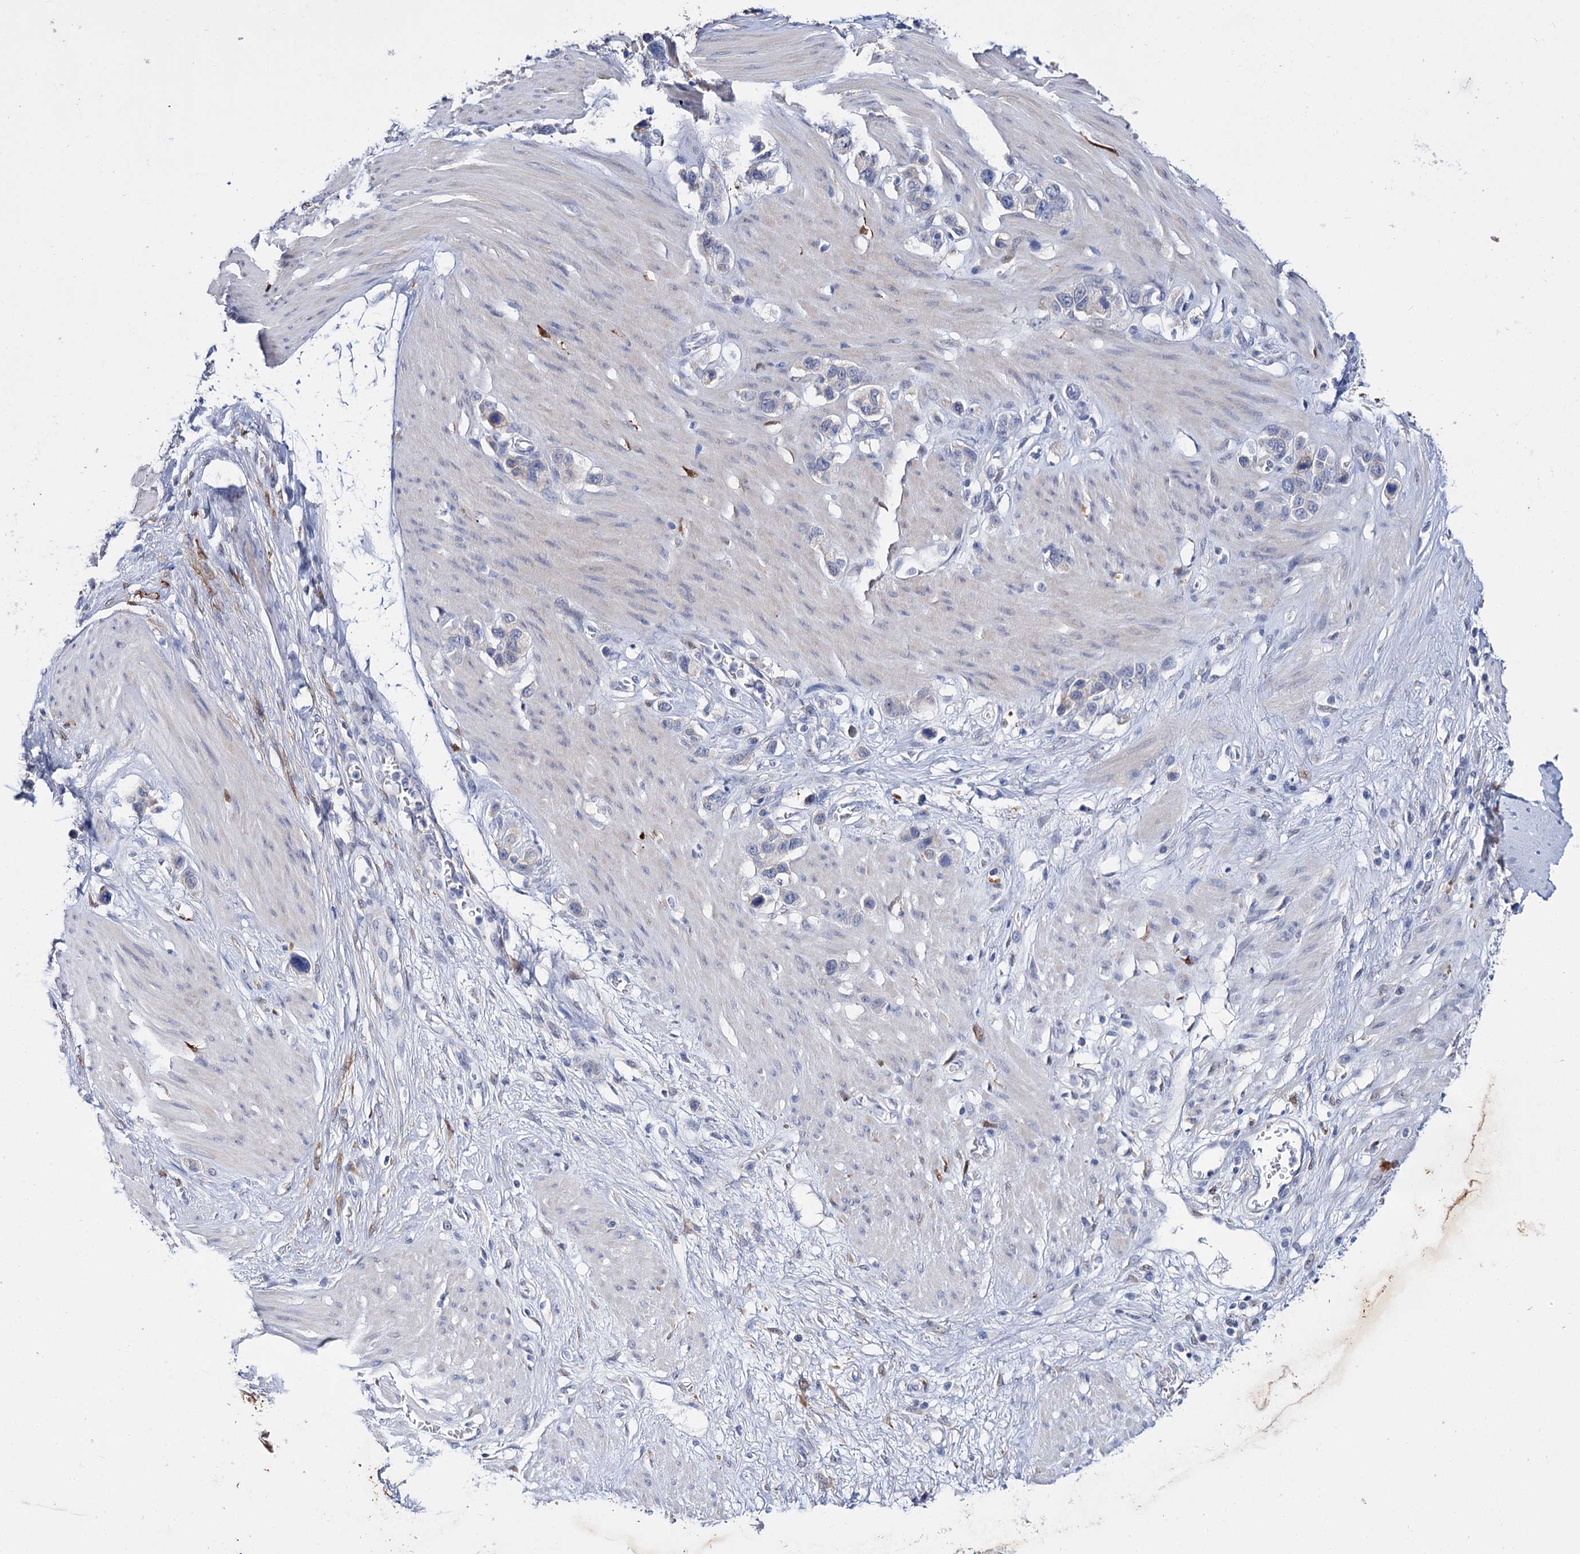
{"staining": {"intensity": "negative", "quantity": "none", "location": "none"}, "tissue": "stomach cancer", "cell_type": "Tumor cells", "image_type": "cancer", "snomed": [{"axis": "morphology", "description": "Adenocarcinoma, NOS"}, {"axis": "morphology", "description": "Adenocarcinoma, High grade"}, {"axis": "topography", "description": "Stomach, upper"}, {"axis": "topography", "description": "Stomach, lower"}], "caption": "DAB immunohistochemical staining of stomach adenocarcinoma shows no significant expression in tumor cells. (DAB immunohistochemistry with hematoxylin counter stain).", "gene": "LYZL4", "patient": {"sex": "female", "age": 65}}